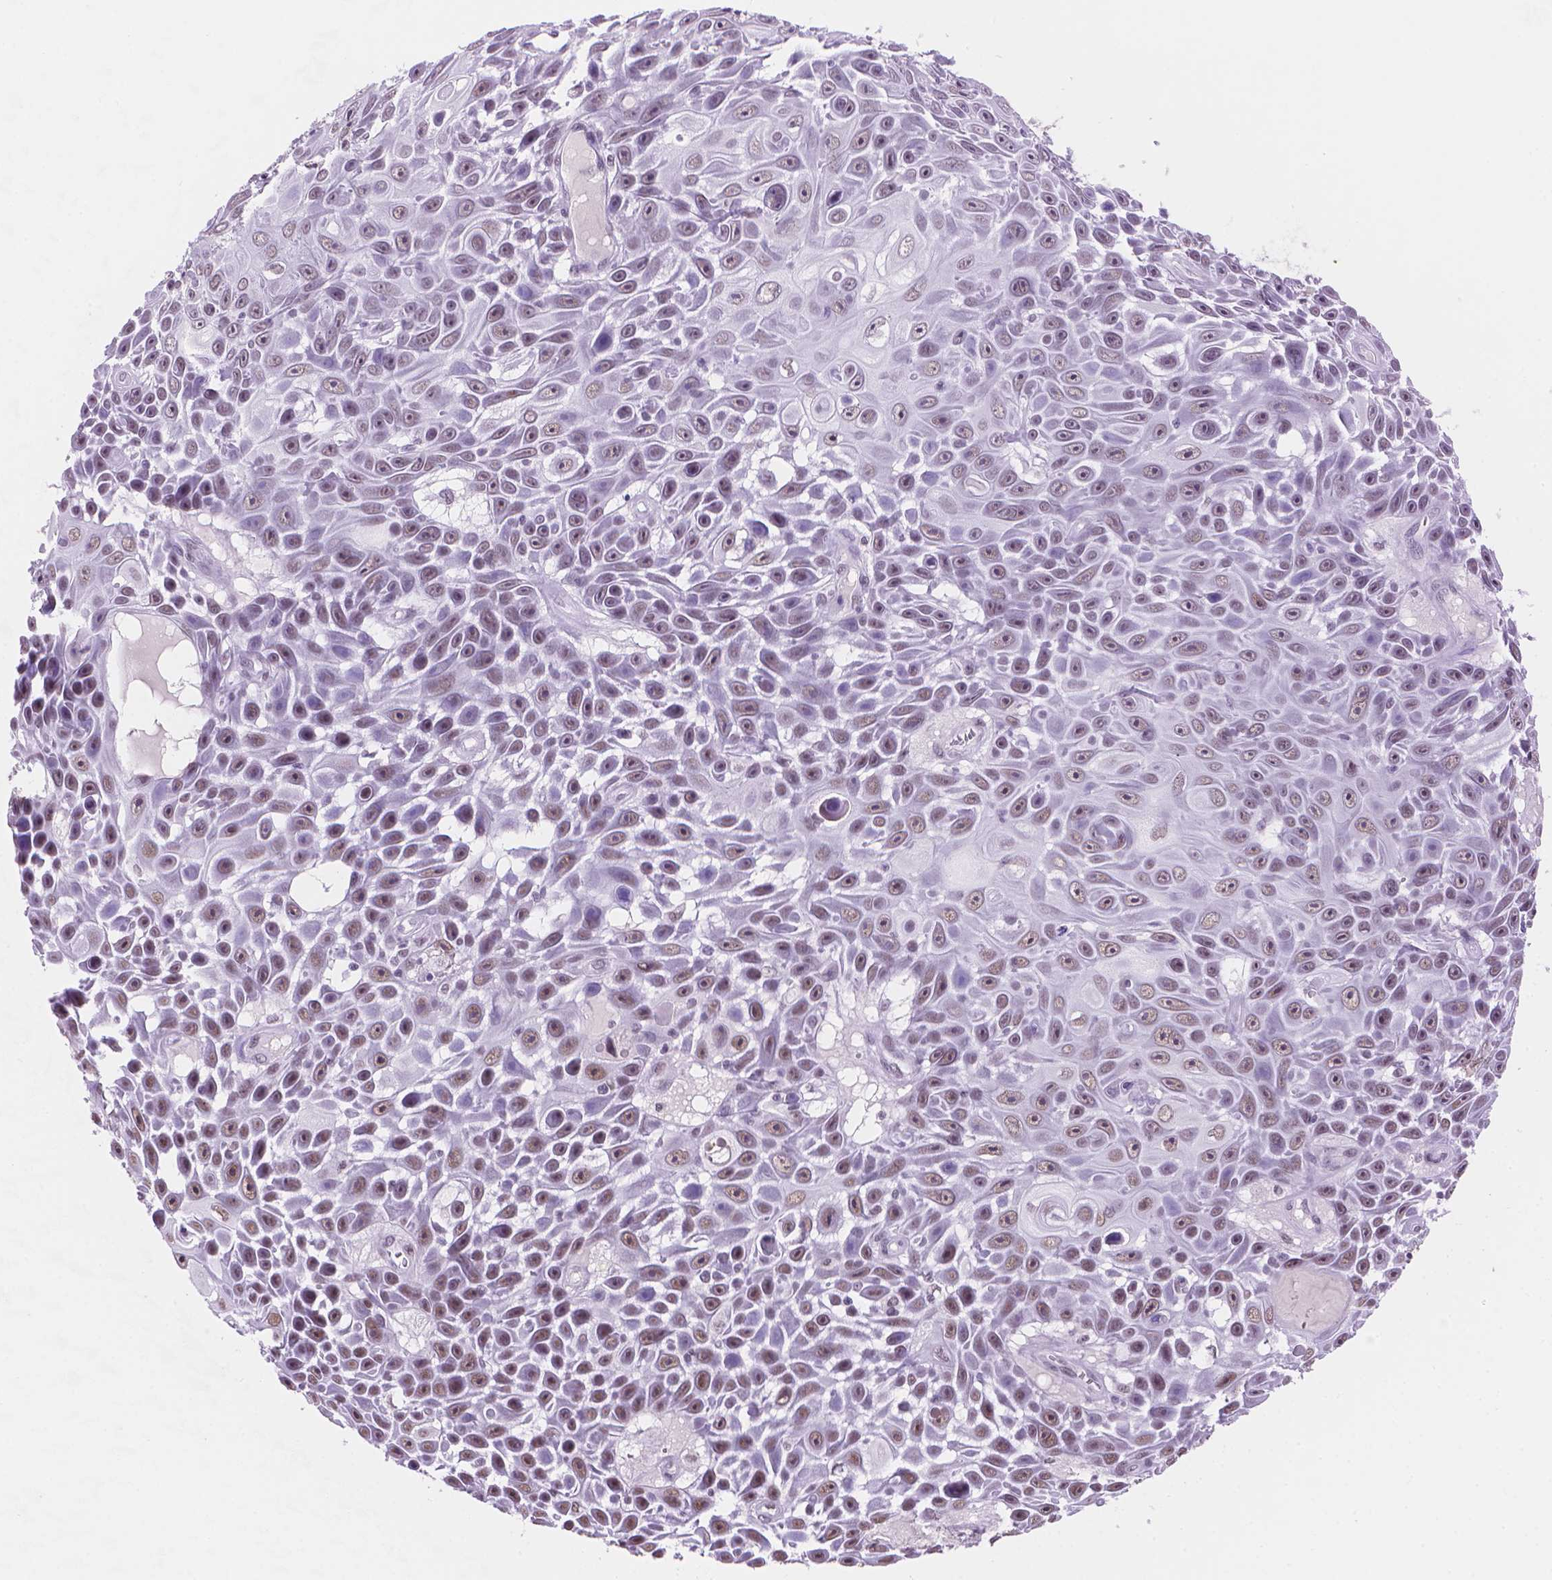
{"staining": {"intensity": "moderate", "quantity": "25%-75%", "location": "nuclear"}, "tissue": "skin cancer", "cell_type": "Tumor cells", "image_type": "cancer", "snomed": [{"axis": "morphology", "description": "Squamous cell carcinoma, NOS"}, {"axis": "topography", "description": "Skin"}], "caption": "Moderate nuclear expression is identified in about 25%-75% of tumor cells in skin cancer (squamous cell carcinoma).", "gene": "RPA4", "patient": {"sex": "male", "age": 82}}